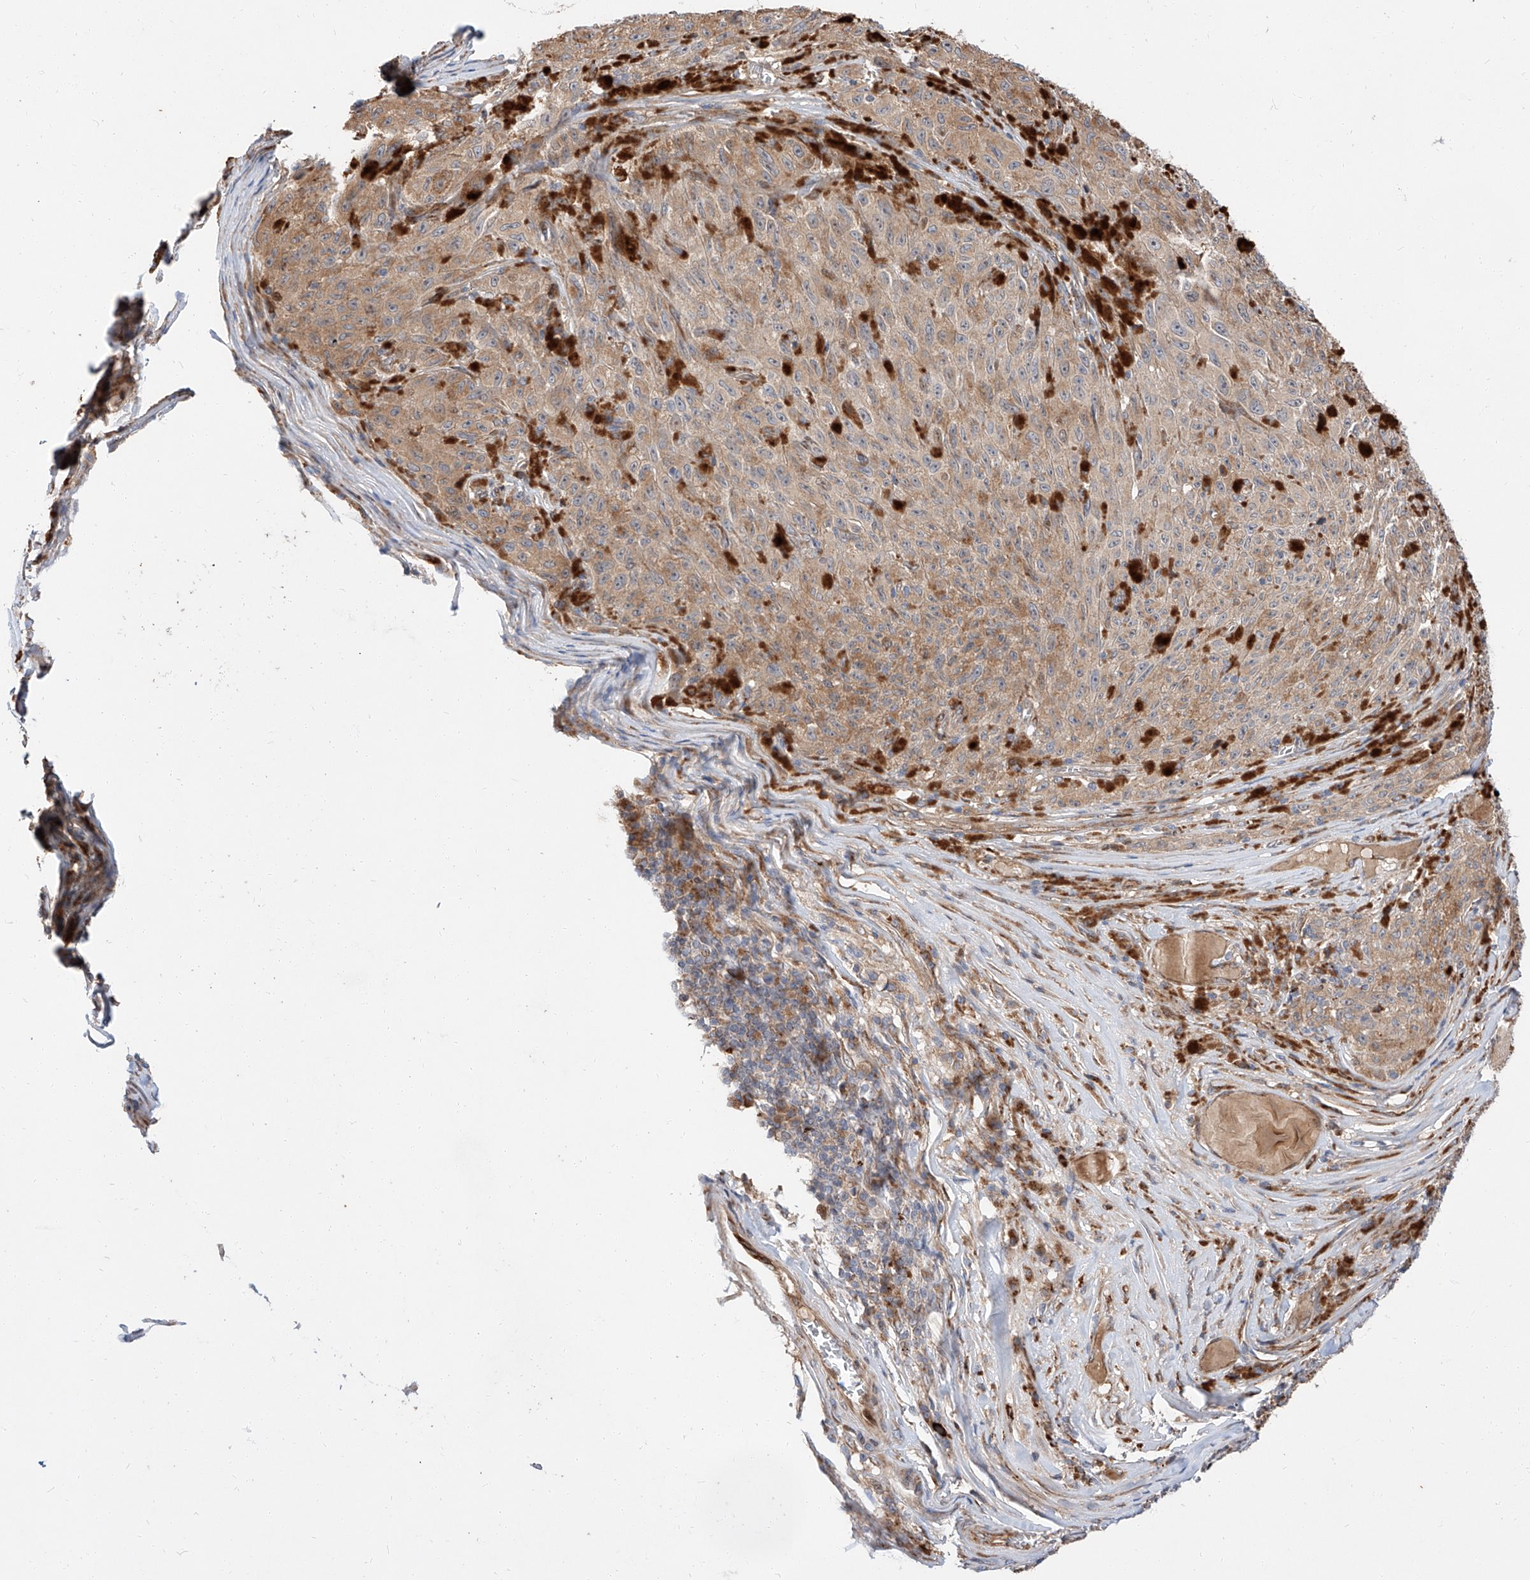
{"staining": {"intensity": "weak", "quantity": "25%-75%", "location": "cytoplasmic/membranous"}, "tissue": "melanoma", "cell_type": "Tumor cells", "image_type": "cancer", "snomed": [{"axis": "morphology", "description": "Malignant melanoma, NOS"}, {"axis": "topography", "description": "Skin"}], "caption": "This is a micrograph of IHC staining of malignant melanoma, which shows weak staining in the cytoplasmic/membranous of tumor cells.", "gene": "DIRAS3", "patient": {"sex": "female", "age": 82}}